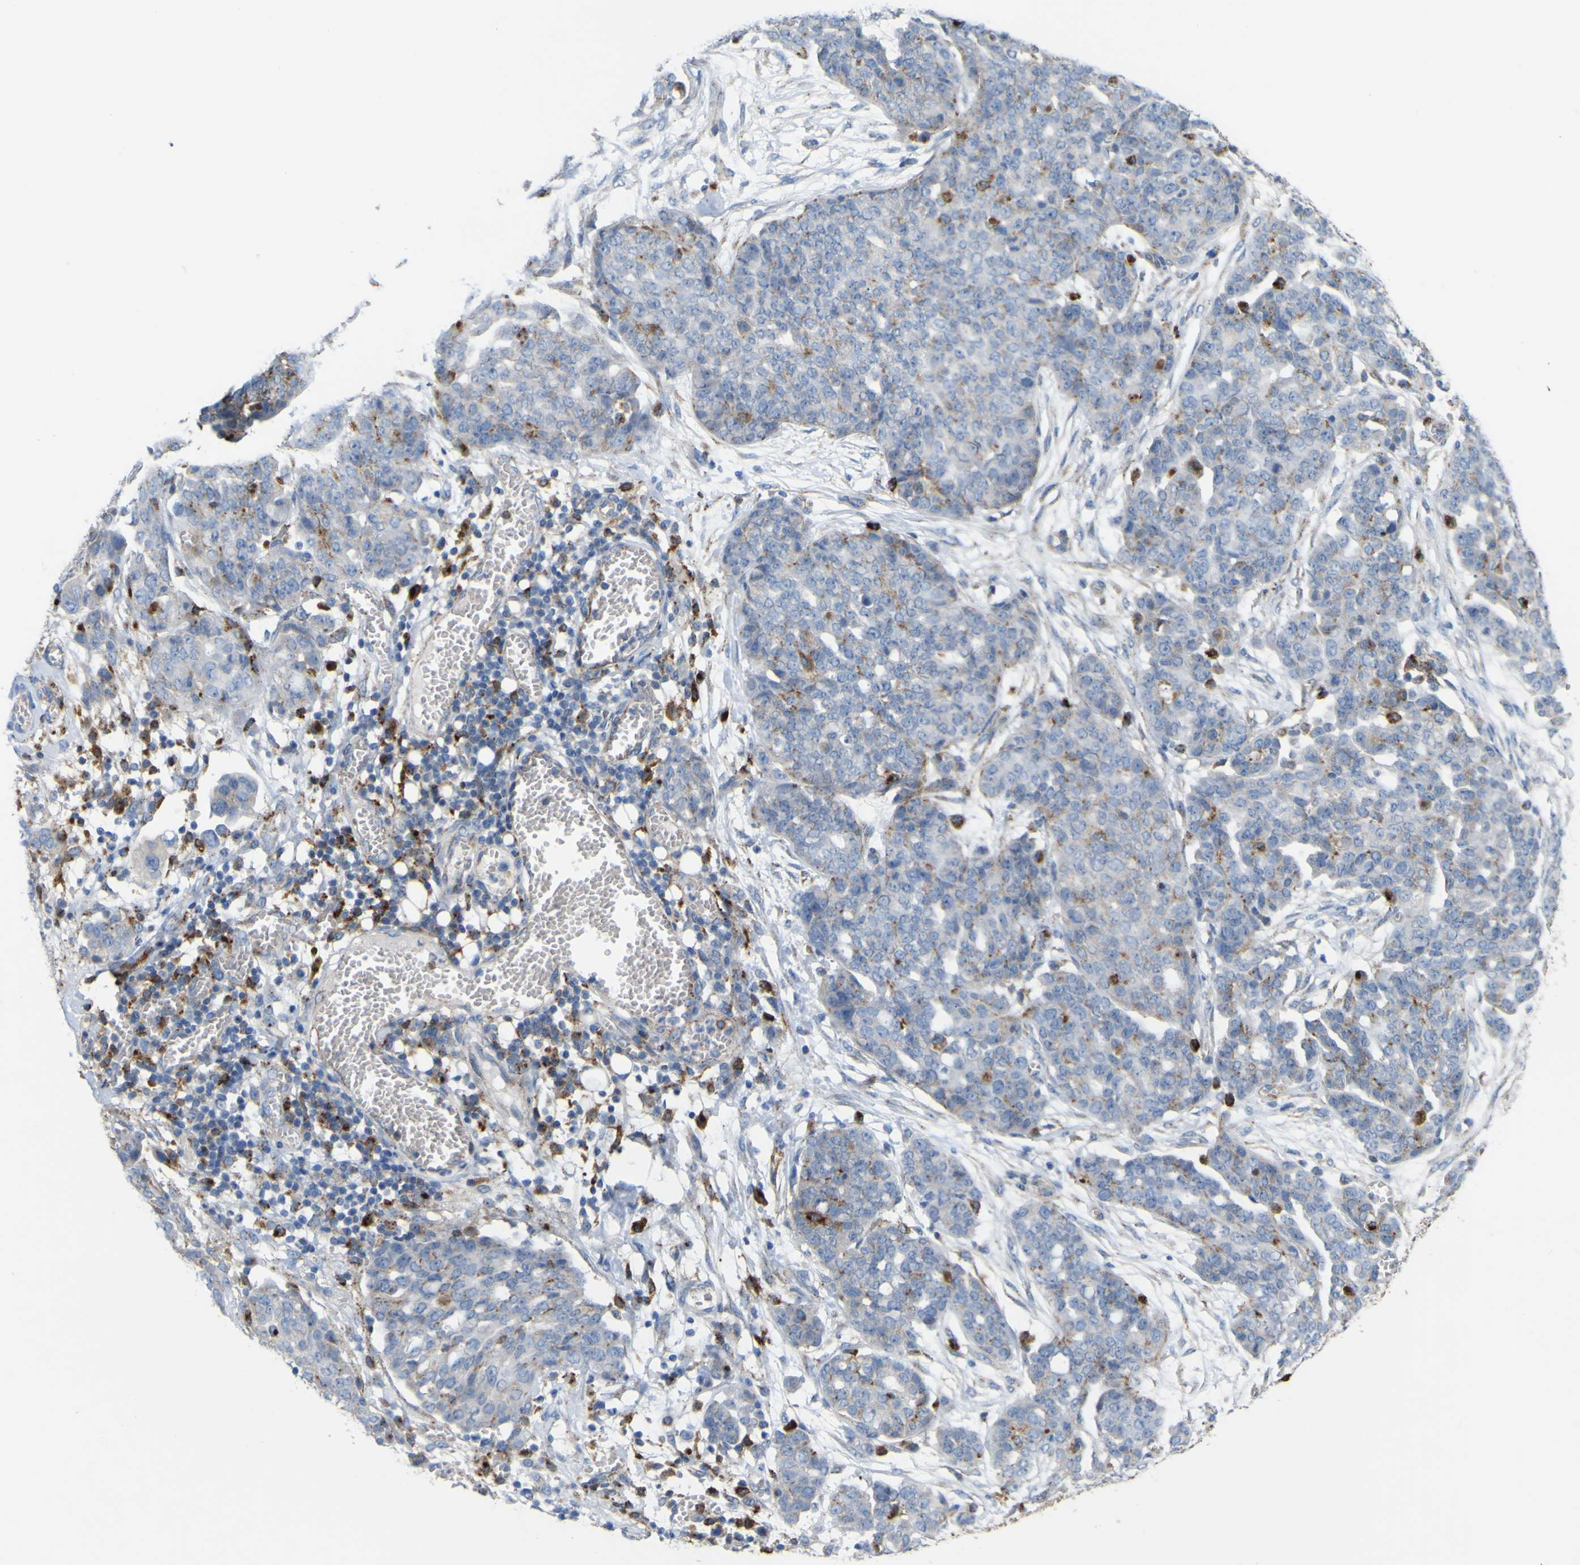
{"staining": {"intensity": "moderate", "quantity": "<25%", "location": "cytoplasmic/membranous"}, "tissue": "ovarian cancer", "cell_type": "Tumor cells", "image_type": "cancer", "snomed": [{"axis": "morphology", "description": "Cystadenocarcinoma, serous, NOS"}, {"axis": "topography", "description": "Soft tissue"}, {"axis": "topography", "description": "Ovary"}], "caption": "Human serous cystadenocarcinoma (ovarian) stained with a brown dye exhibits moderate cytoplasmic/membranous positive positivity in approximately <25% of tumor cells.", "gene": "PLD3", "patient": {"sex": "female", "age": 57}}